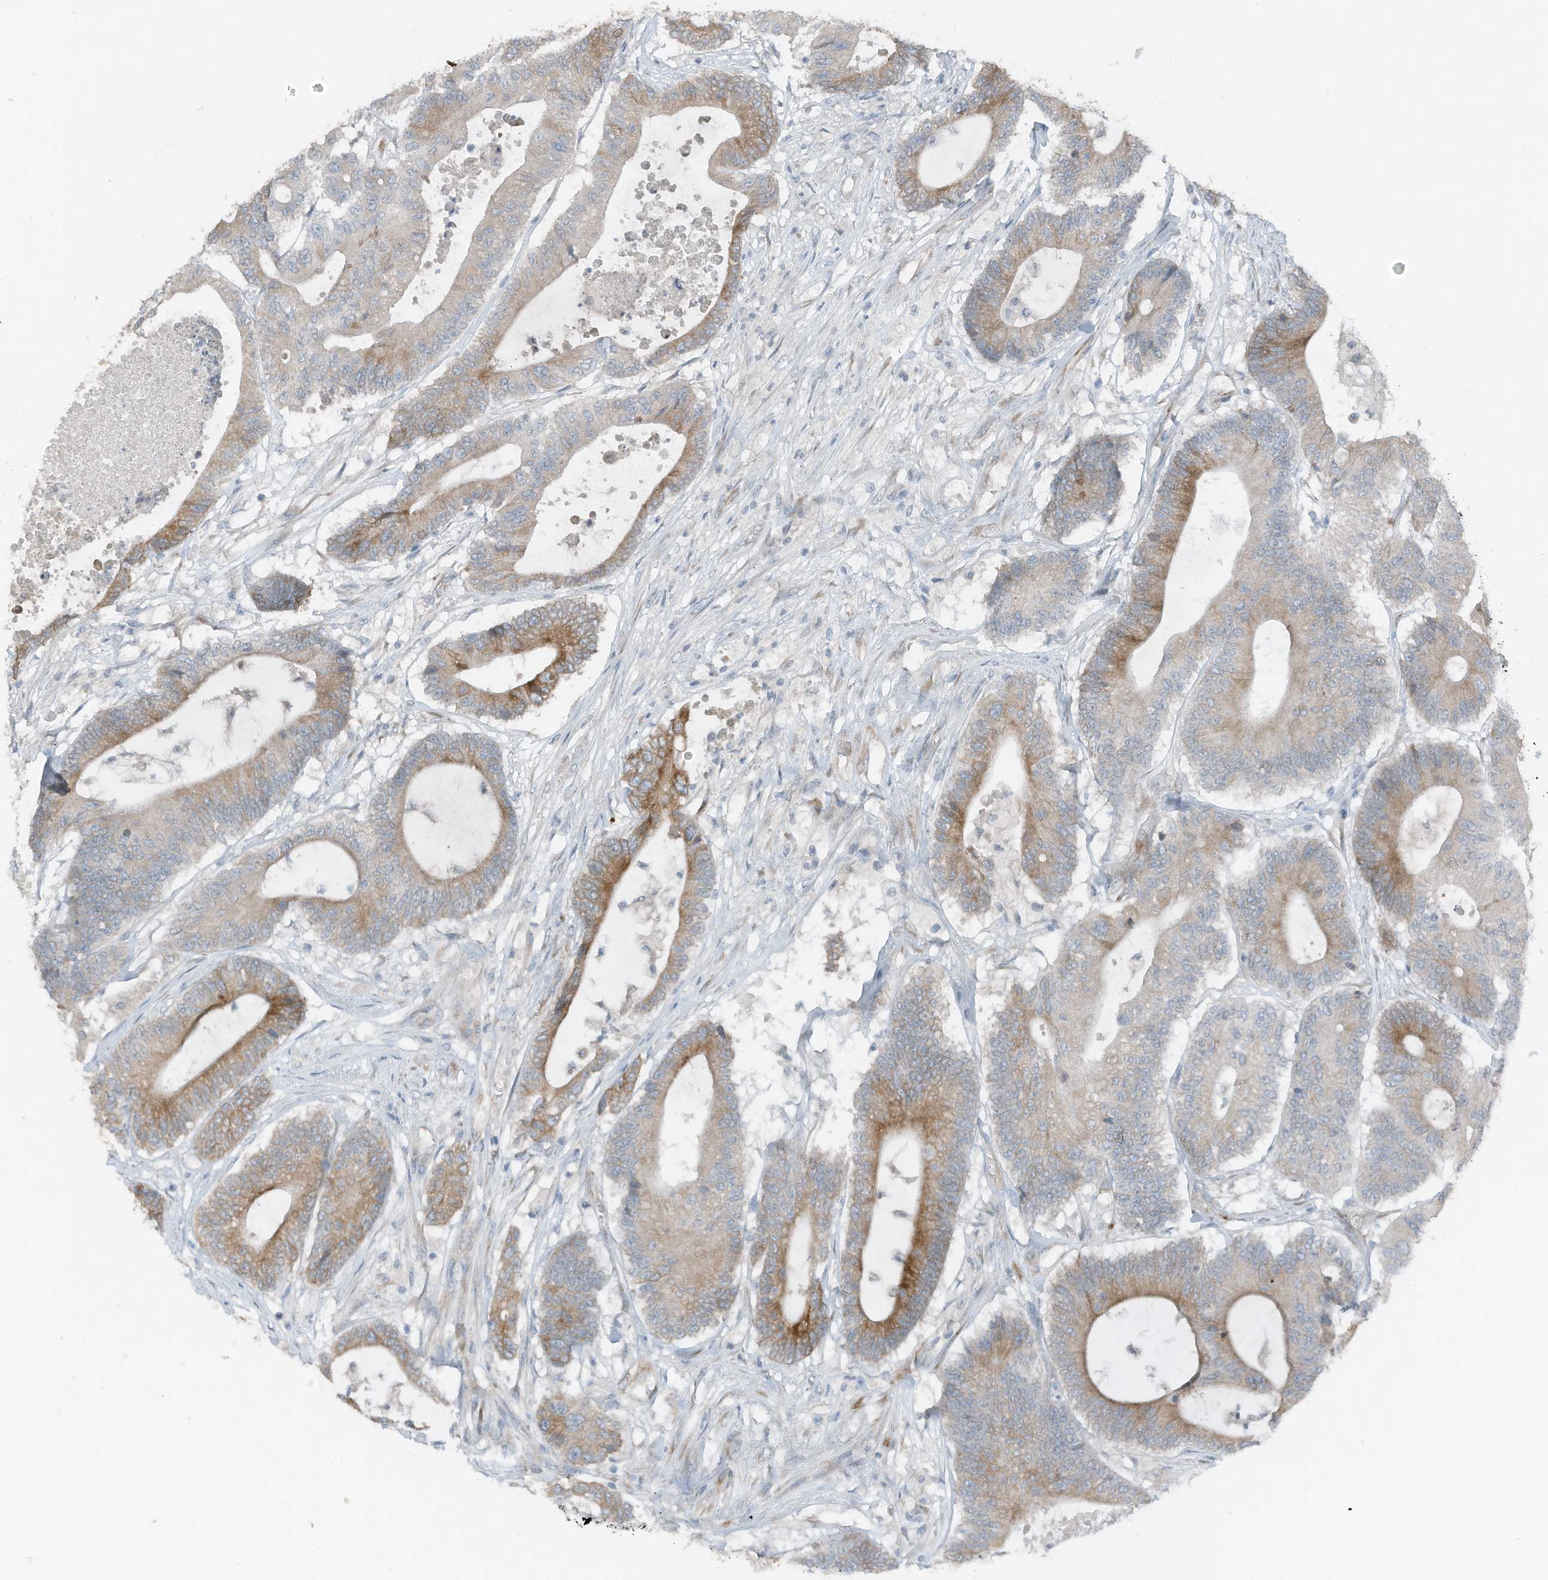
{"staining": {"intensity": "moderate", "quantity": "25%-75%", "location": "cytoplasmic/membranous"}, "tissue": "colorectal cancer", "cell_type": "Tumor cells", "image_type": "cancer", "snomed": [{"axis": "morphology", "description": "Adenocarcinoma, NOS"}, {"axis": "topography", "description": "Colon"}], "caption": "This micrograph reveals adenocarcinoma (colorectal) stained with immunohistochemistry (IHC) to label a protein in brown. The cytoplasmic/membranous of tumor cells show moderate positivity for the protein. Nuclei are counter-stained blue.", "gene": "ARHGEF33", "patient": {"sex": "female", "age": 84}}